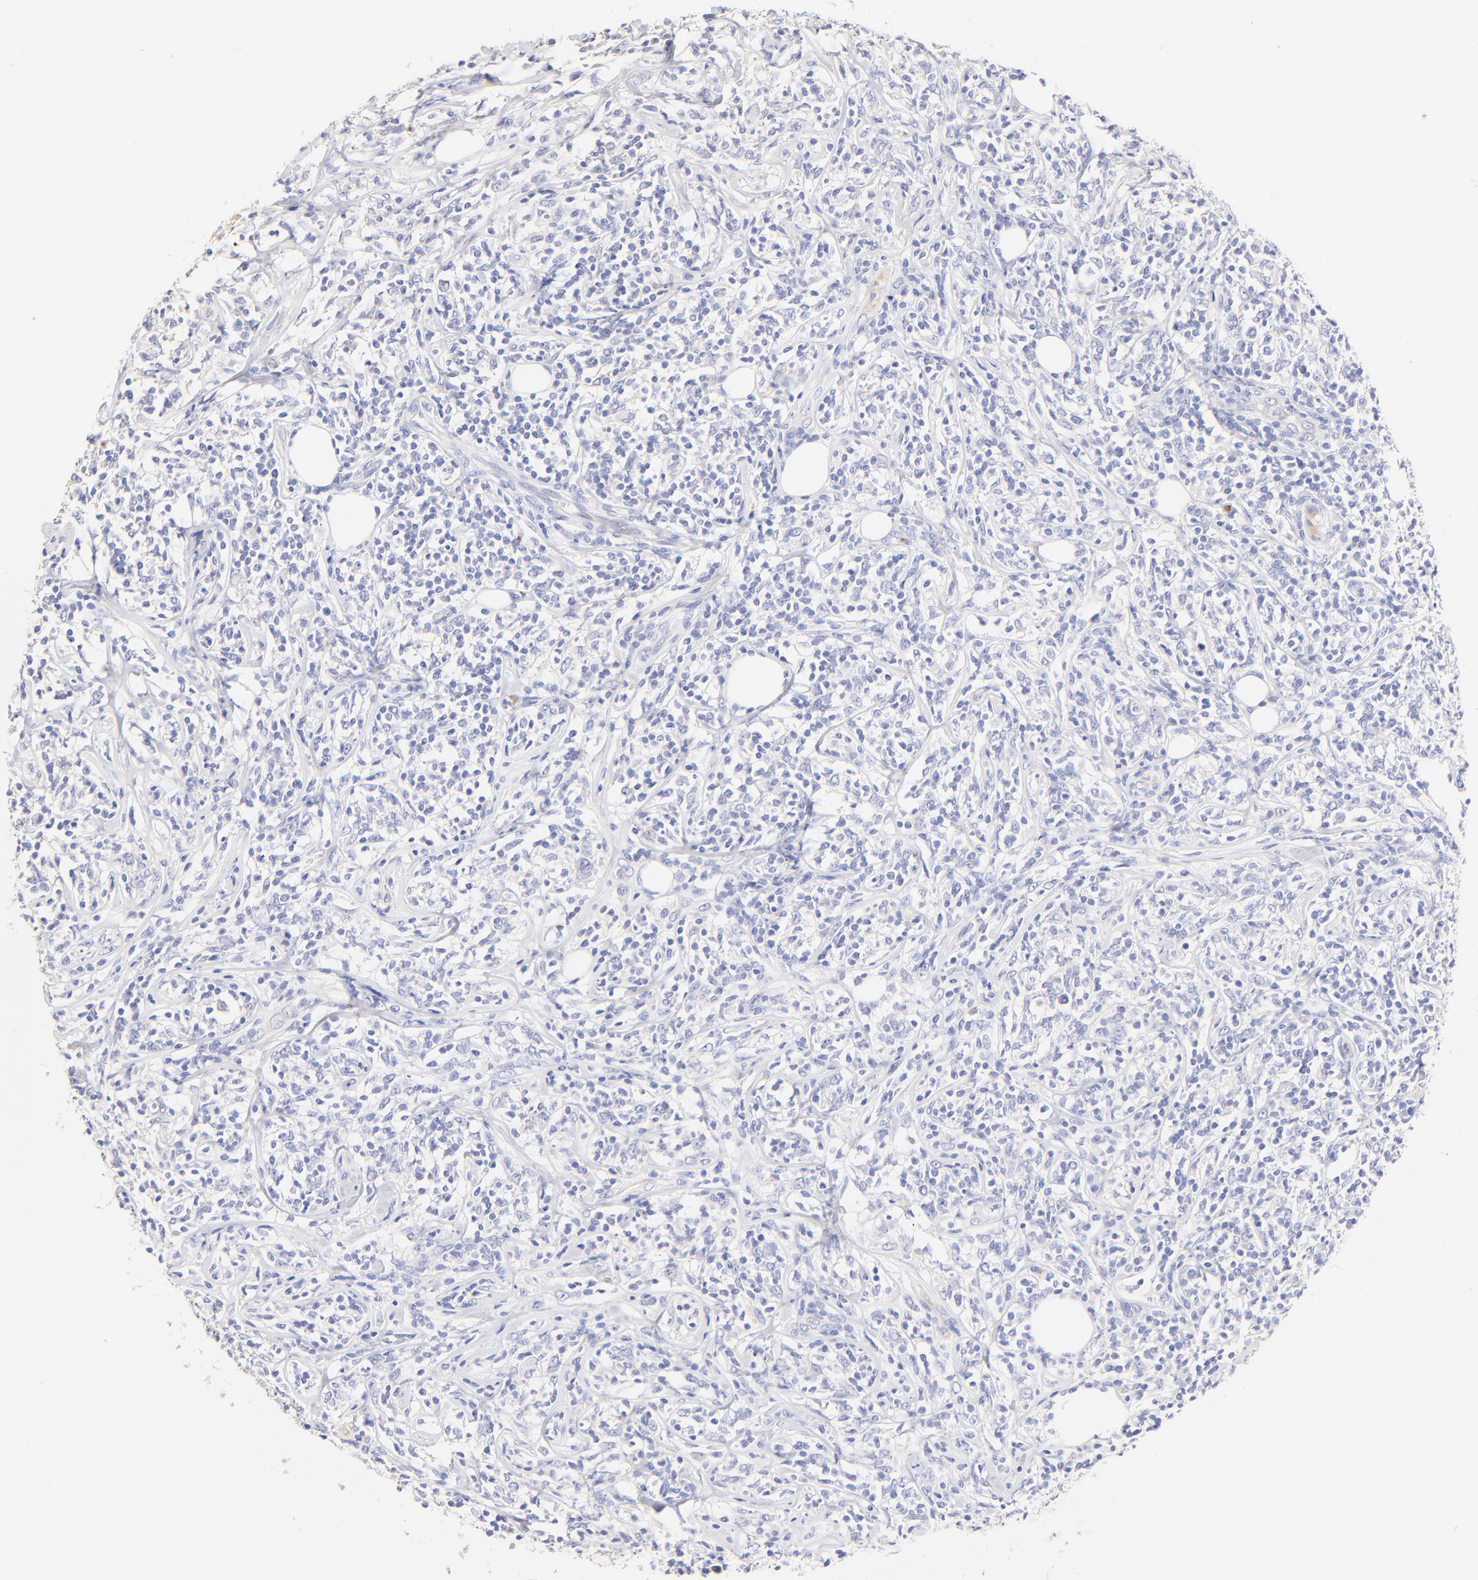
{"staining": {"intensity": "negative", "quantity": "none", "location": "none"}, "tissue": "lymphoma", "cell_type": "Tumor cells", "image_type": "cancer", "snomed": [{"axis": "morphology", "description": "Malignant lymphoma, non-Hodgkin's type, High grade"}, {"axis": "topography", "description": "Lymph node"}], "caption": "Micrograph shows no protein positivity in tumor cells of malignant lymphoma, non-Hodgkin's type (high-grade) tissue.", "gene": "ASB9", "patient": {"sex": "female", "age": 84}}